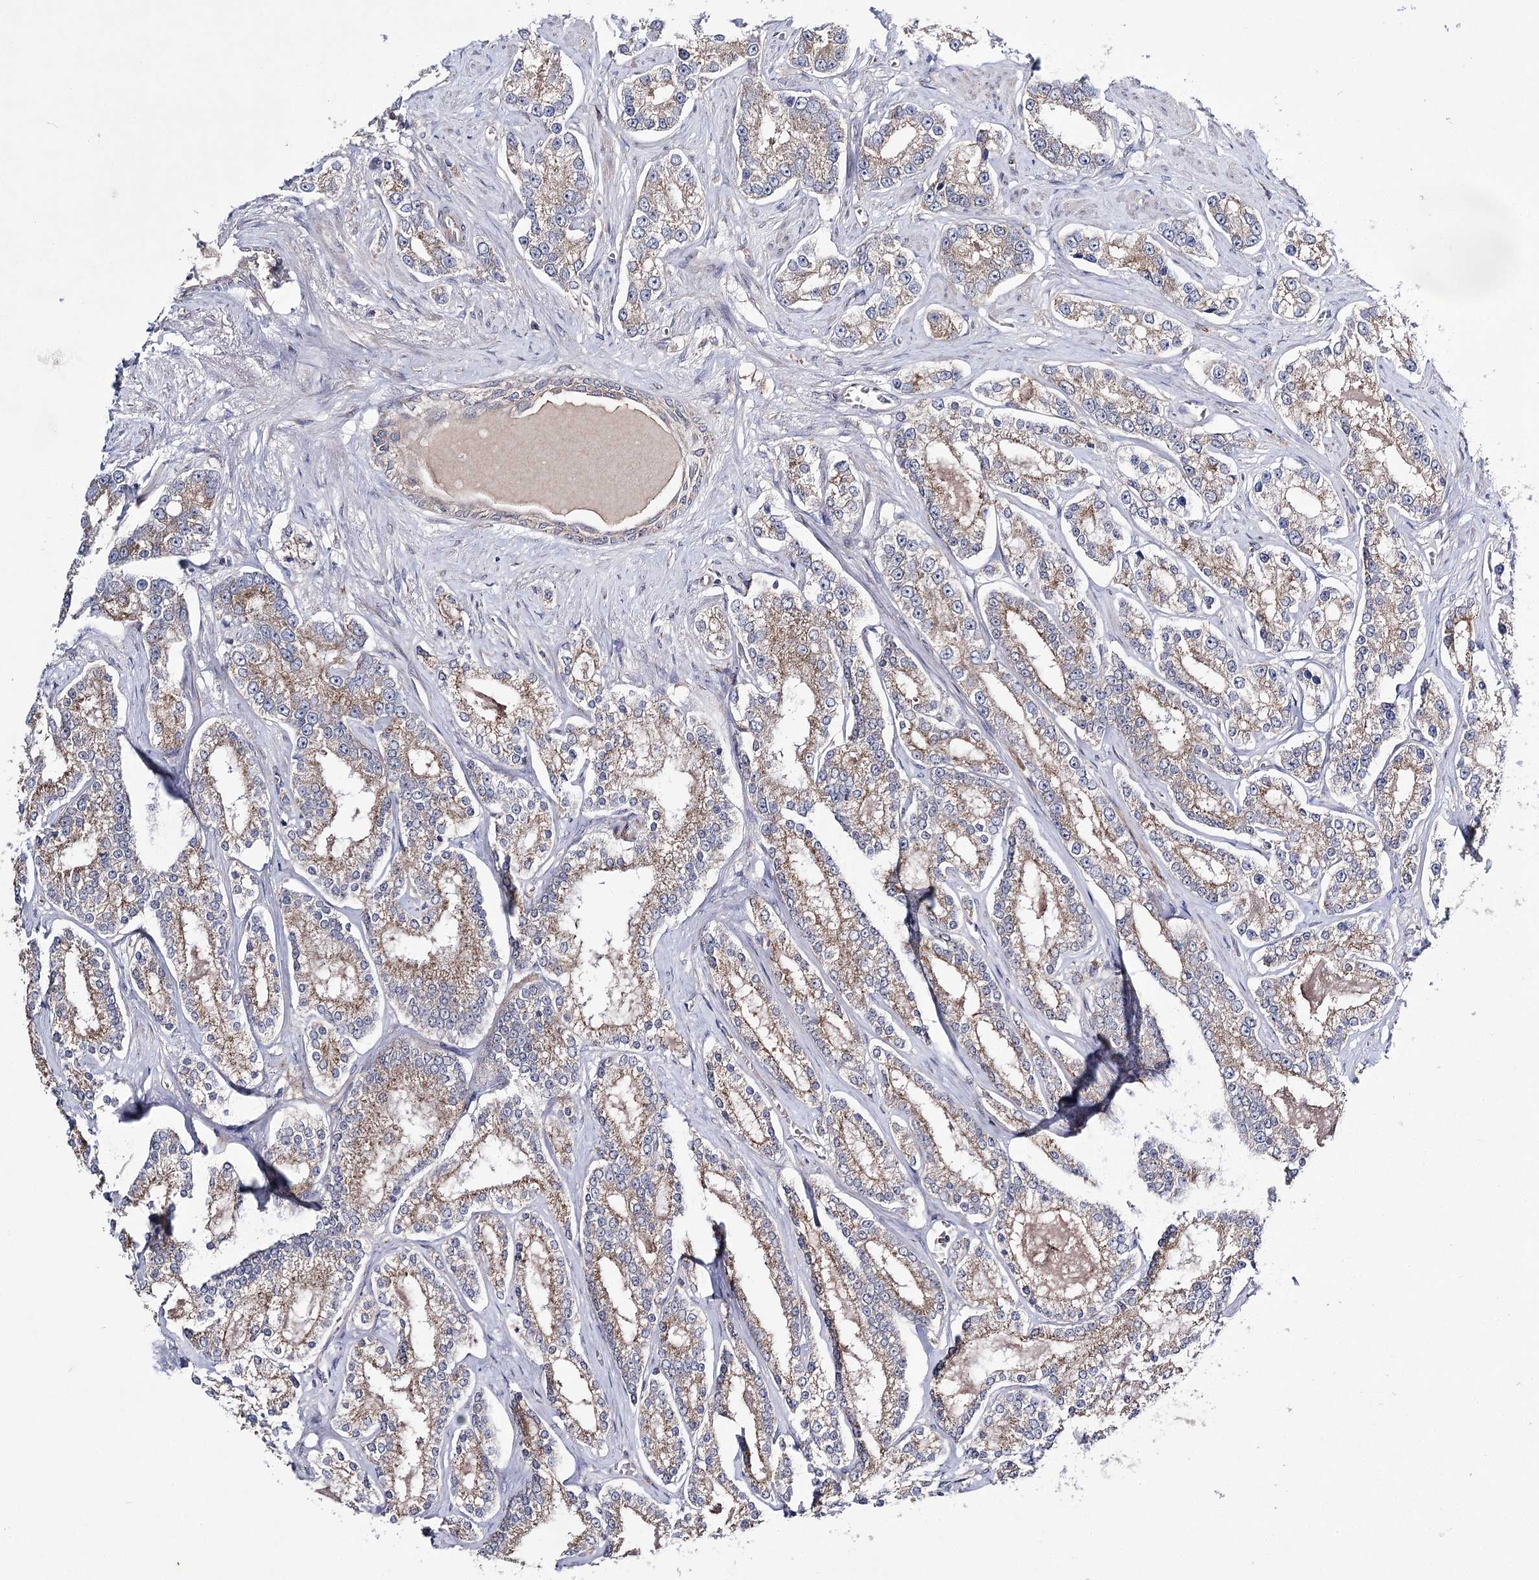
{"staining": {"intensity": "moderate", "quantity": "25%-75%", "location": "cytoplasmic/membranous"}, "tissue": "prostate cancer", "cell_type": "Tumor cells", "image_type": "cancer", "snomed": [{"axis": "morphology", "description": "Normal tissue, NOS"}, {"axis": "morphology", "description": "Adenocarcinoma, High grade"}, {"axis": "topography", "description": "Prostate"}], "caption": "Protein staining exhibits moderate cytoplasmic/membranous positivity in approximately 25%-75% of tumor cells in high-grade adenocarcinoma (prostate). The staining is performed using DAB brown chromogen to label protein expression. The nuclei are counter-stained blue using hematoxylin.", "gene": "AURKC", "patient": {"sex": "male", "age": 83}}